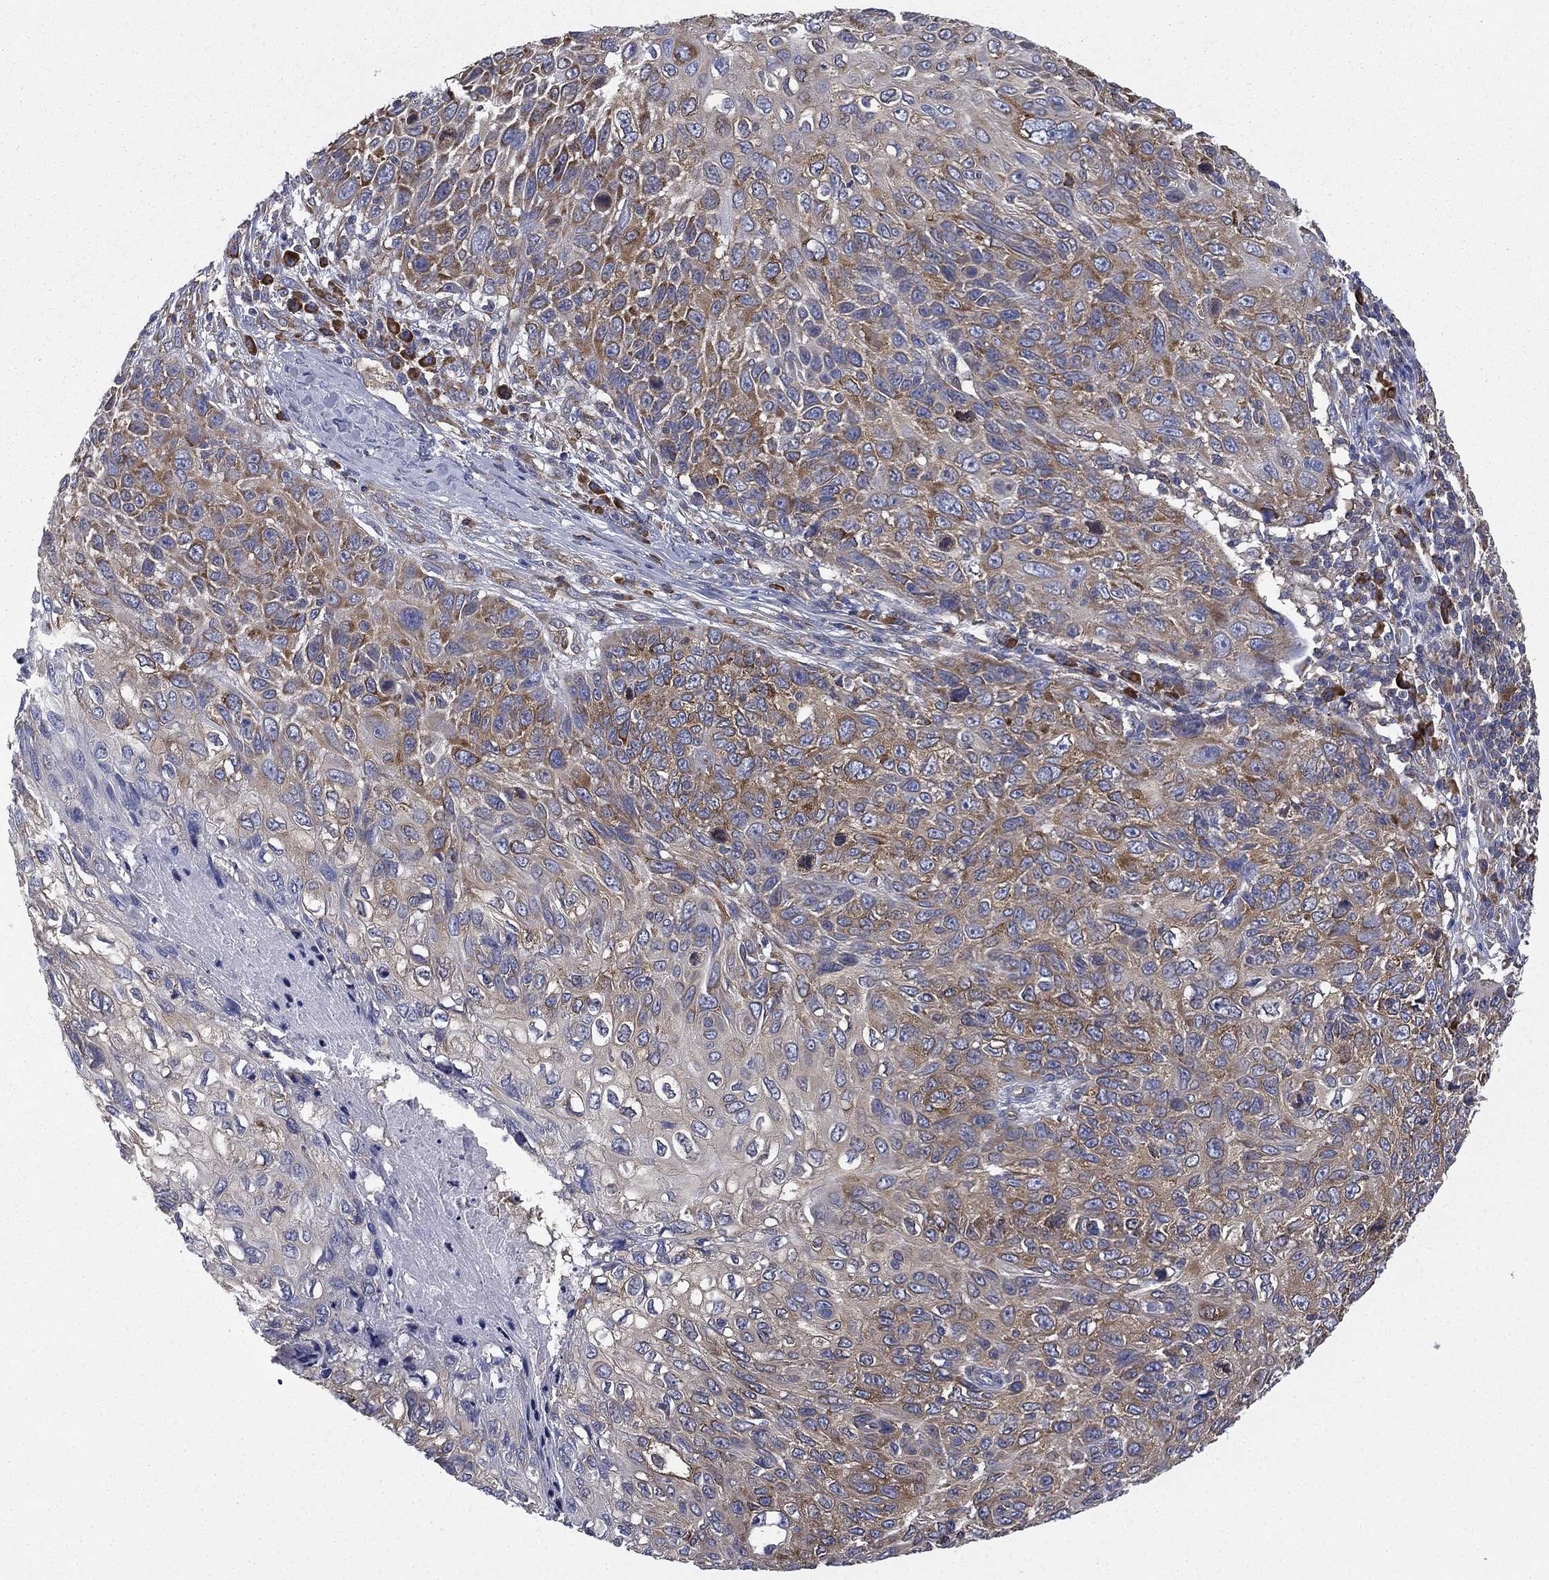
{"staining": {"intensity": "moderate", "quantity": ">75%", "location": "cytoplasmic/membranous"}, "tissue": "skin cancer", "cell_type": "Tumor cells", "image_type": "cancer", "snomed": [{"axis": "morphology", "description": "Squamous cell carcinoma, NOS"}, {"axis": "topography", "description": "Skin"}], "caption": "Protein expression by IHC displays moderate cytoplasmic/membranous positivity in about >75% of tumor cells in skin cancer (squamous cell carcinoma).", "gene": "FARSA", "patient": {"sex": "male", "age": 92}}